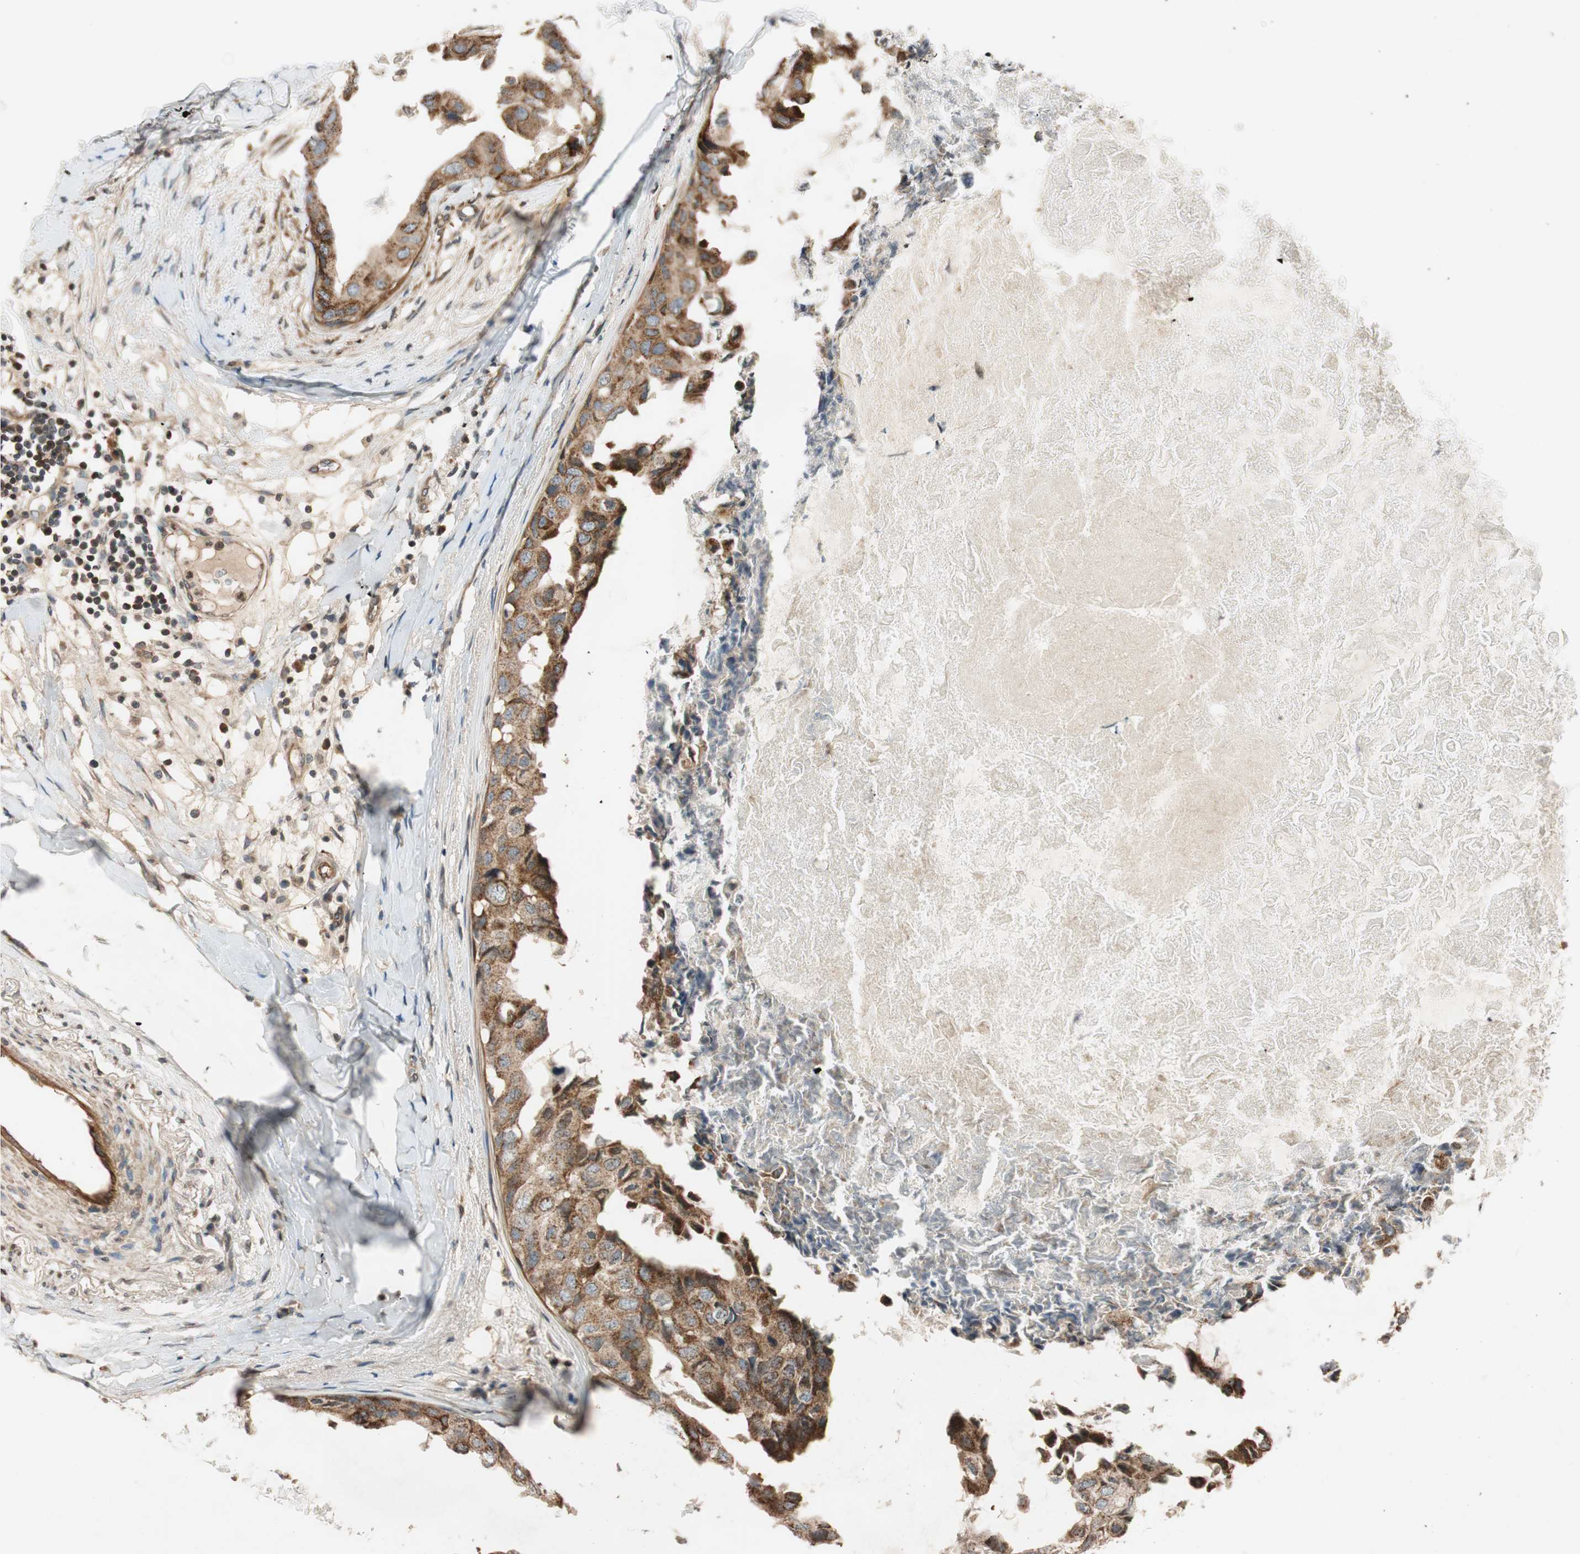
{"staining": {"intensity": "moderate", "quantity": ">75%", "location": "cytoplasmic/membranous"}, "tissue": "breast cancer", "cell_type": "Tumor cells", "image_type": "cancer", "snomed": [{"axis": "morphology", "description": "Duct carcinoma"}, {"axis": "topography", "description": "Breast"}], "caption": "Breast cancer (intraductal carcinoma) stained with a protein marker demonstrates moderate staining in tumor cells.", "gene": "GCLM", "patient": {"sex": "female", "age": 40}}